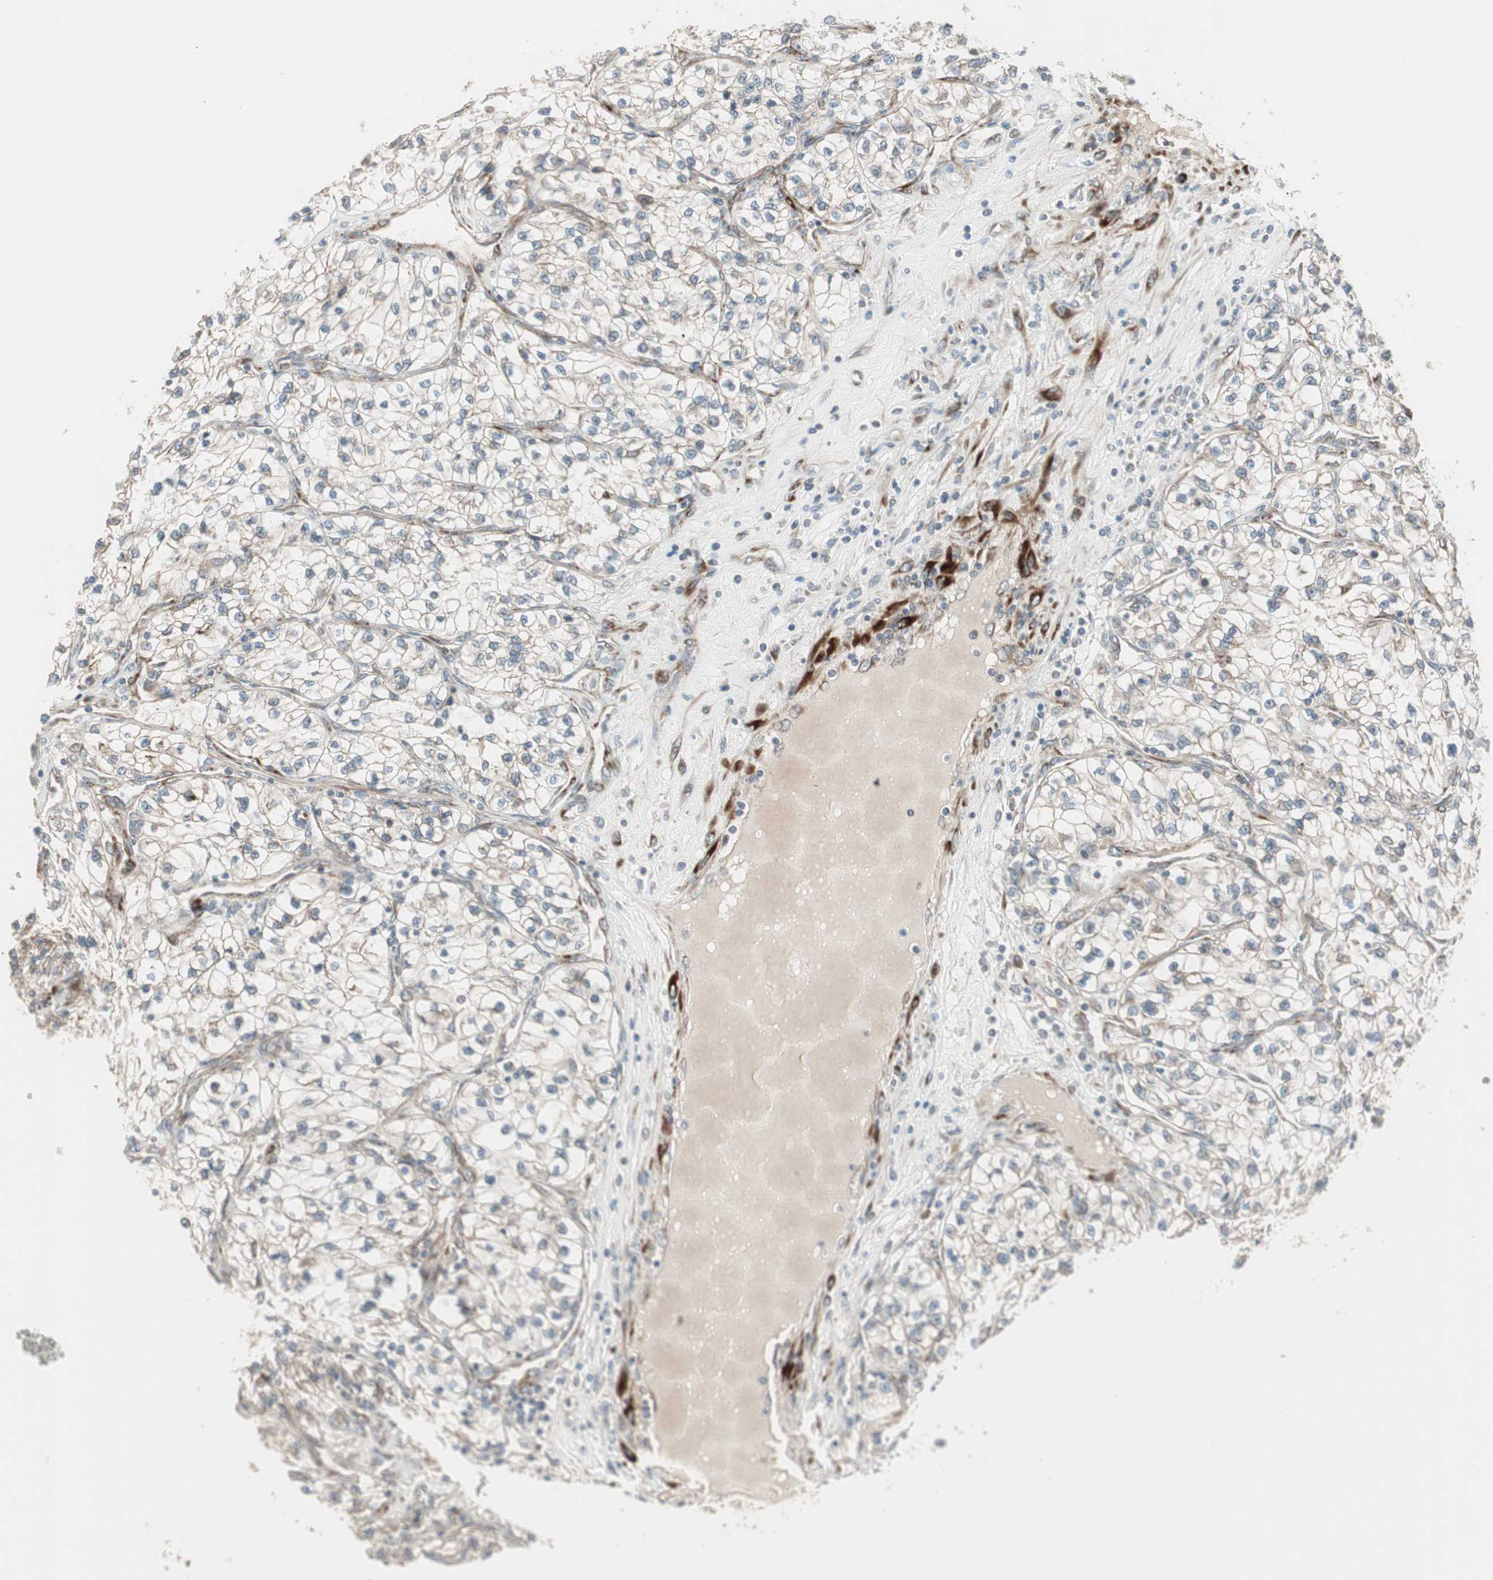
{"staining": {"intensity": "negative", "quantity": "none", "location": "none"}, "tissue": "renal cancer", "cell_type": "Tumor cells", "image_type": "cancer", "snomed": [{"axis": "morphology", "description": "Adenocarcinoma, NOS"}, {"axis": "topography", "description": "Kidney"}], "caption": "DAB (3,3'-diaminobenzidine) immunohistochemical staining of human renal cancer (adenocarcinoma) shows no significant positivity in tumor cells.", "gene": "PPP2R5E", "patient": {"sex": "female", "age": 57}}